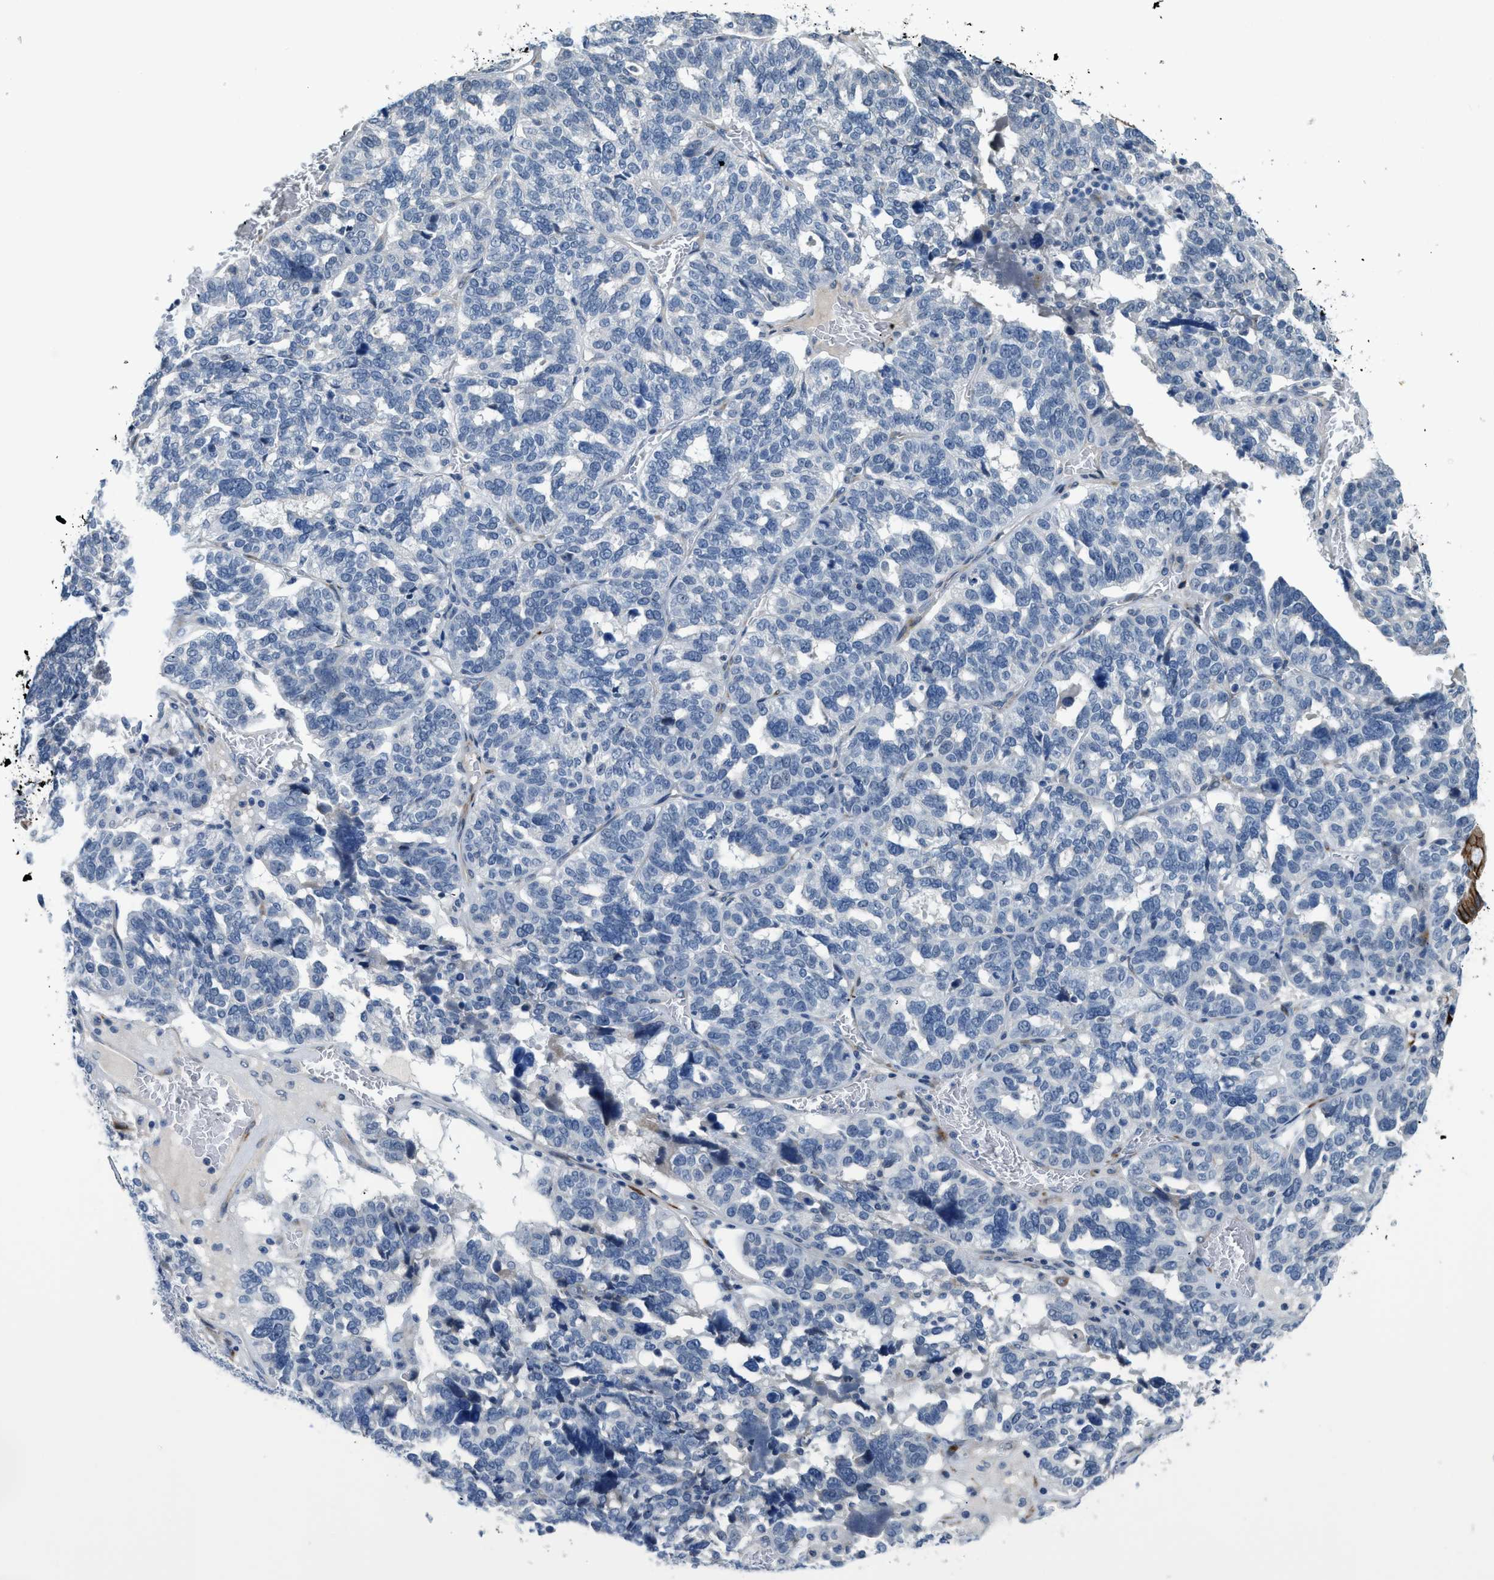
{"staining": {"intensity": "negative", "quantity": "none", "location": "none"}, "tissue": "ovarian cancer", "cell_type": "Tumor cells", "image_type": "cancer", "snomed": [{"axis": "morphology", "description": "Cystadenocarcinoma, serous, NOS"}, {"axis": "topography", "description": "Ovary"}], "caption": "Protein analysis of ovarian cancer demonstrates no significant positivity in tumor cells.", "gene": "TMEM154", "patient": {"sex": "female", "age": 59}}